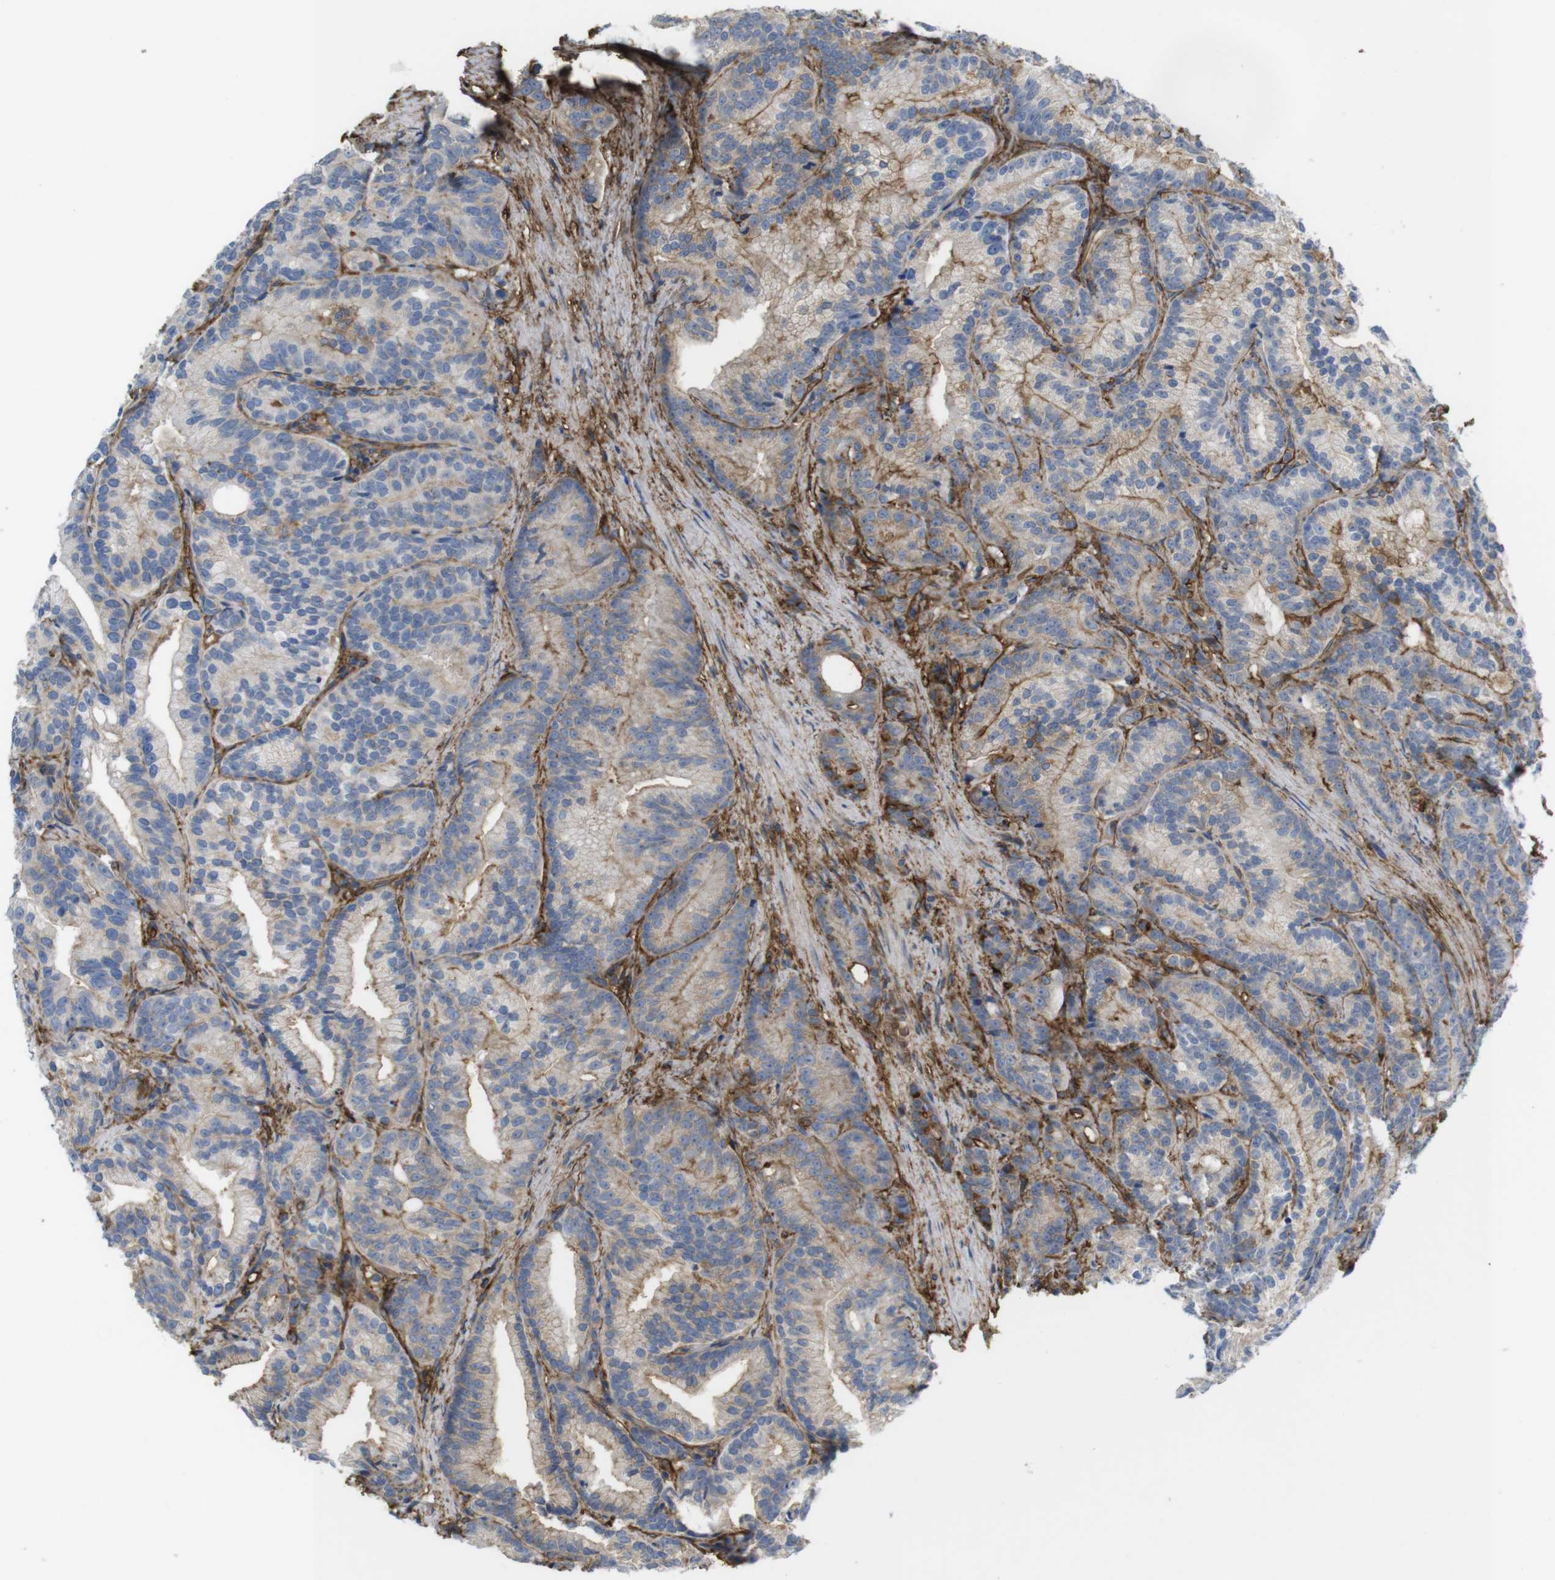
{"staining": {"intensity": "weak", "quantity": "25%-75%", "location": "cytoplasmic/membranous"}, "tissue": "prostate cancer", "cell_type": "Tumor cells", "image_type": "cancer", "snomed": [{"axis": "morphology", "description": "Adenocarcinoma, Low grade"}, {"axis": "topography", "description": "Prostate"}], "caption": "Immunohistochemistry of human prostate cancer reveals low levels of weak cytoplasmic/membranous expression in approximately 25%-75% of tumor cells.", "gene": "CYBRD1", "patient": {"sex": "male", "age": 89}}